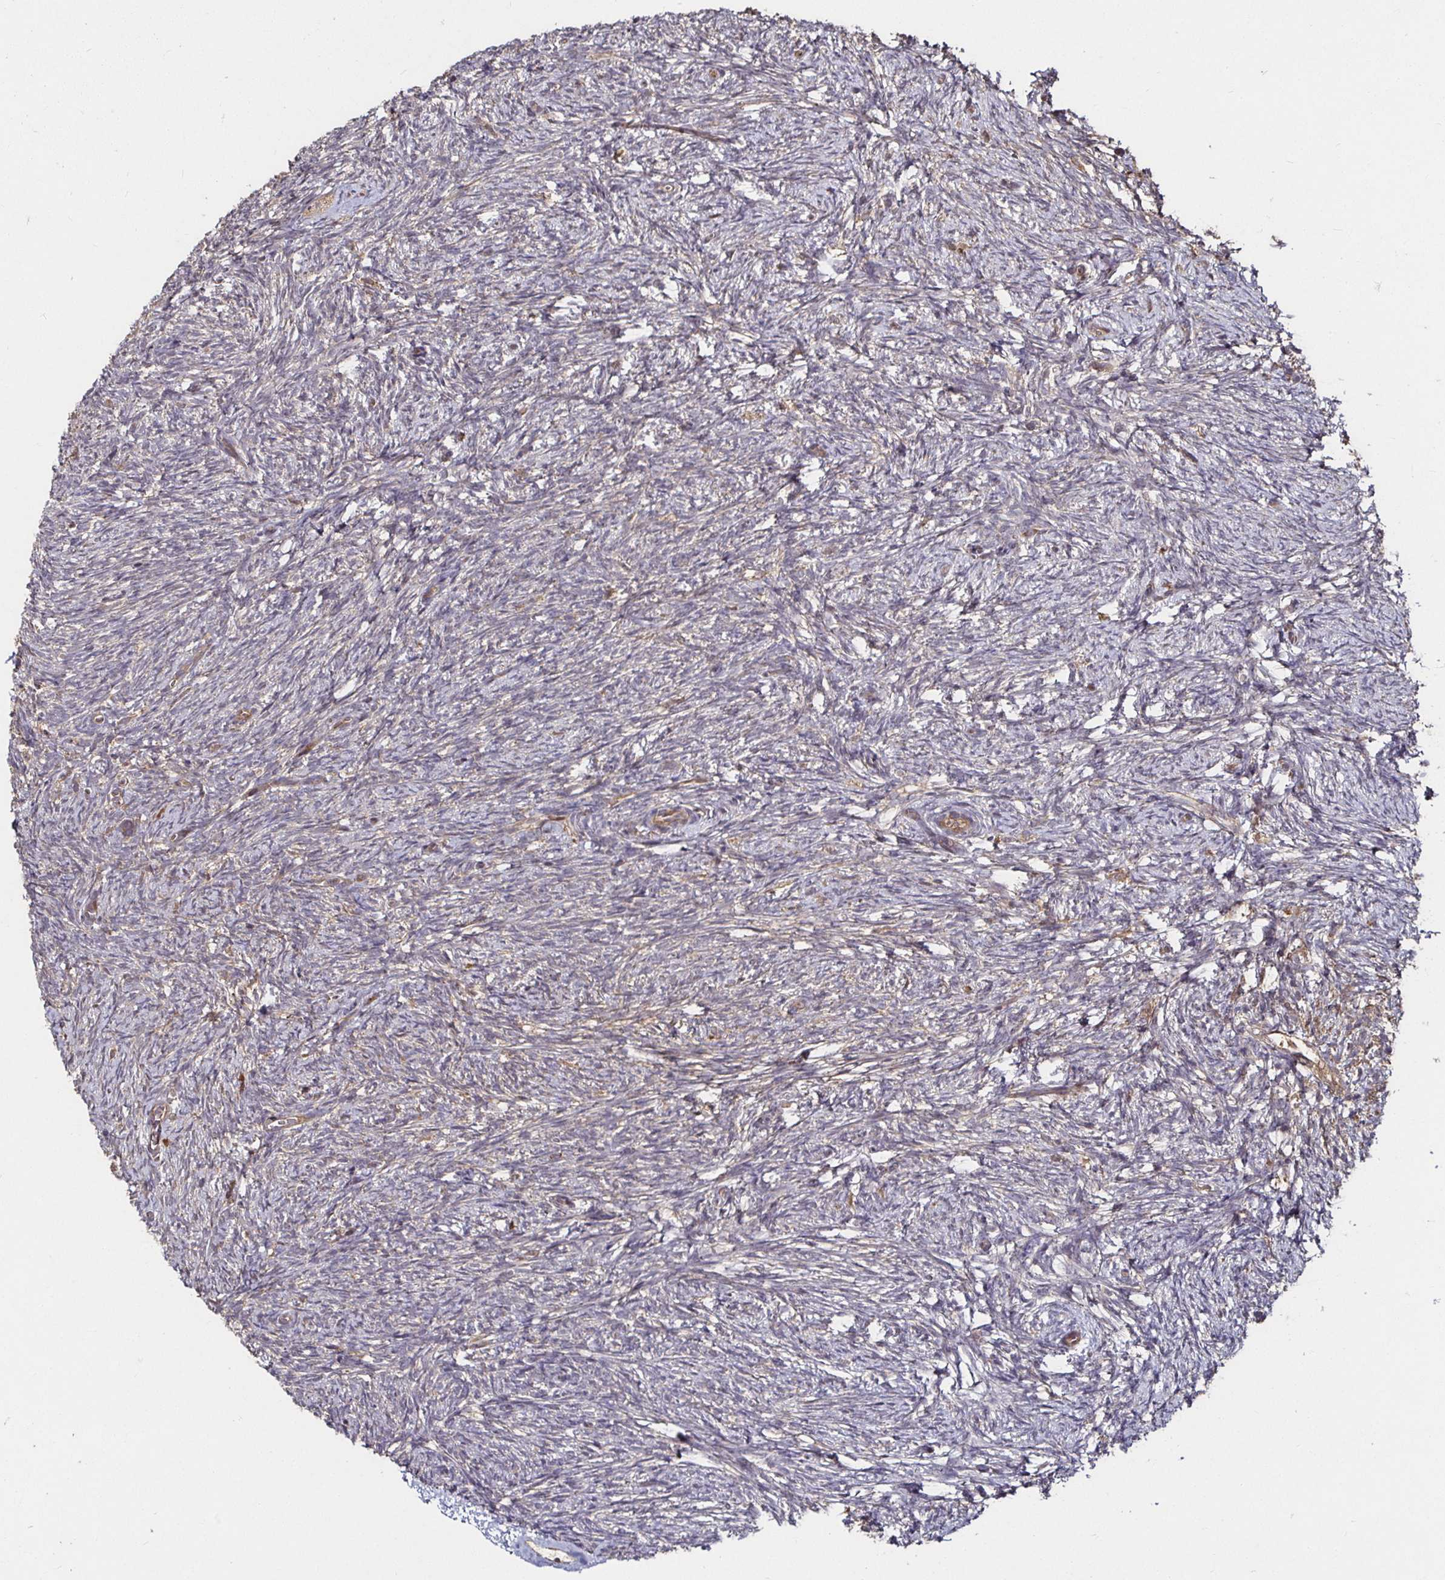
{"staining": {"intensity": "weak", "quantity": "<25%", "location": "cytoplasmic/membranous"}, "tissue": "ovary", "cell_type": "Ovarian stroma cells", "image_type": "normal", "snomed": [{"axis": "morphology", "description": "Normal tissue, NOS"}, {"axis": "topography", "description": "Ovary"}], "caption": "A high-resolution image shows immunohistochemistry staining of unremarkable ovary, which displays no significant positivity in ovarian stroma cells. Nuclei are stained in blue.", "gene": "SMYD3", "patient": {"sex": "female", "age": 41}}